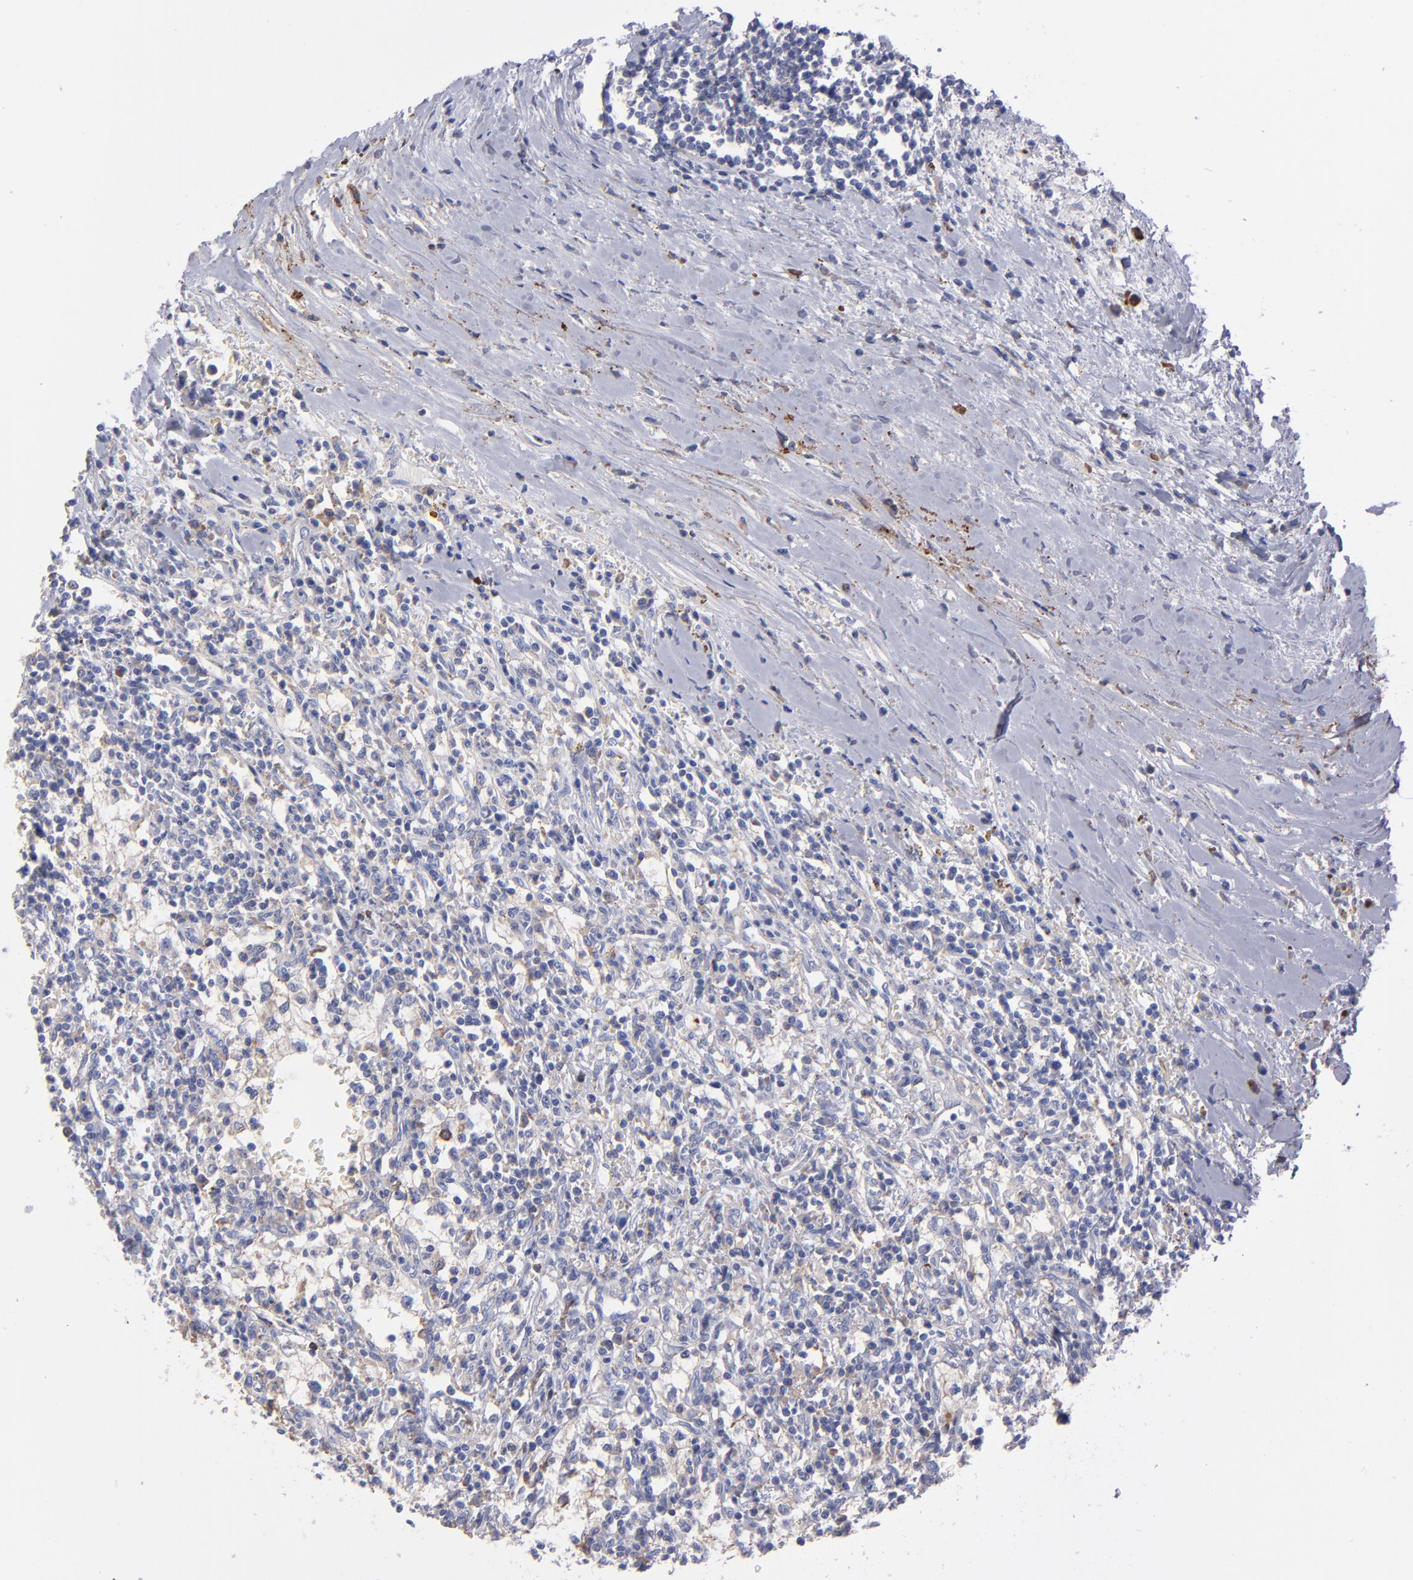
{"staining": {"intensity": "weak", "quantity": "<25%", "location": "cytoplasmic/membranous"}, "tissue": "renal cancer", "cell_type": "Tumor cells", "image_type": "cancer", "snomed": [{"axis": "morphology", "description": "Adenocarcinoma, NOS"}, {"axis": "topography", "description": "Kidney"}], "caption": "A histopathology image of renal cancer stained for a protein demonstrates no brown staining in tumor cells.", "gene": "MFGE8", "patient": {"sex": "male", "age": 82}}